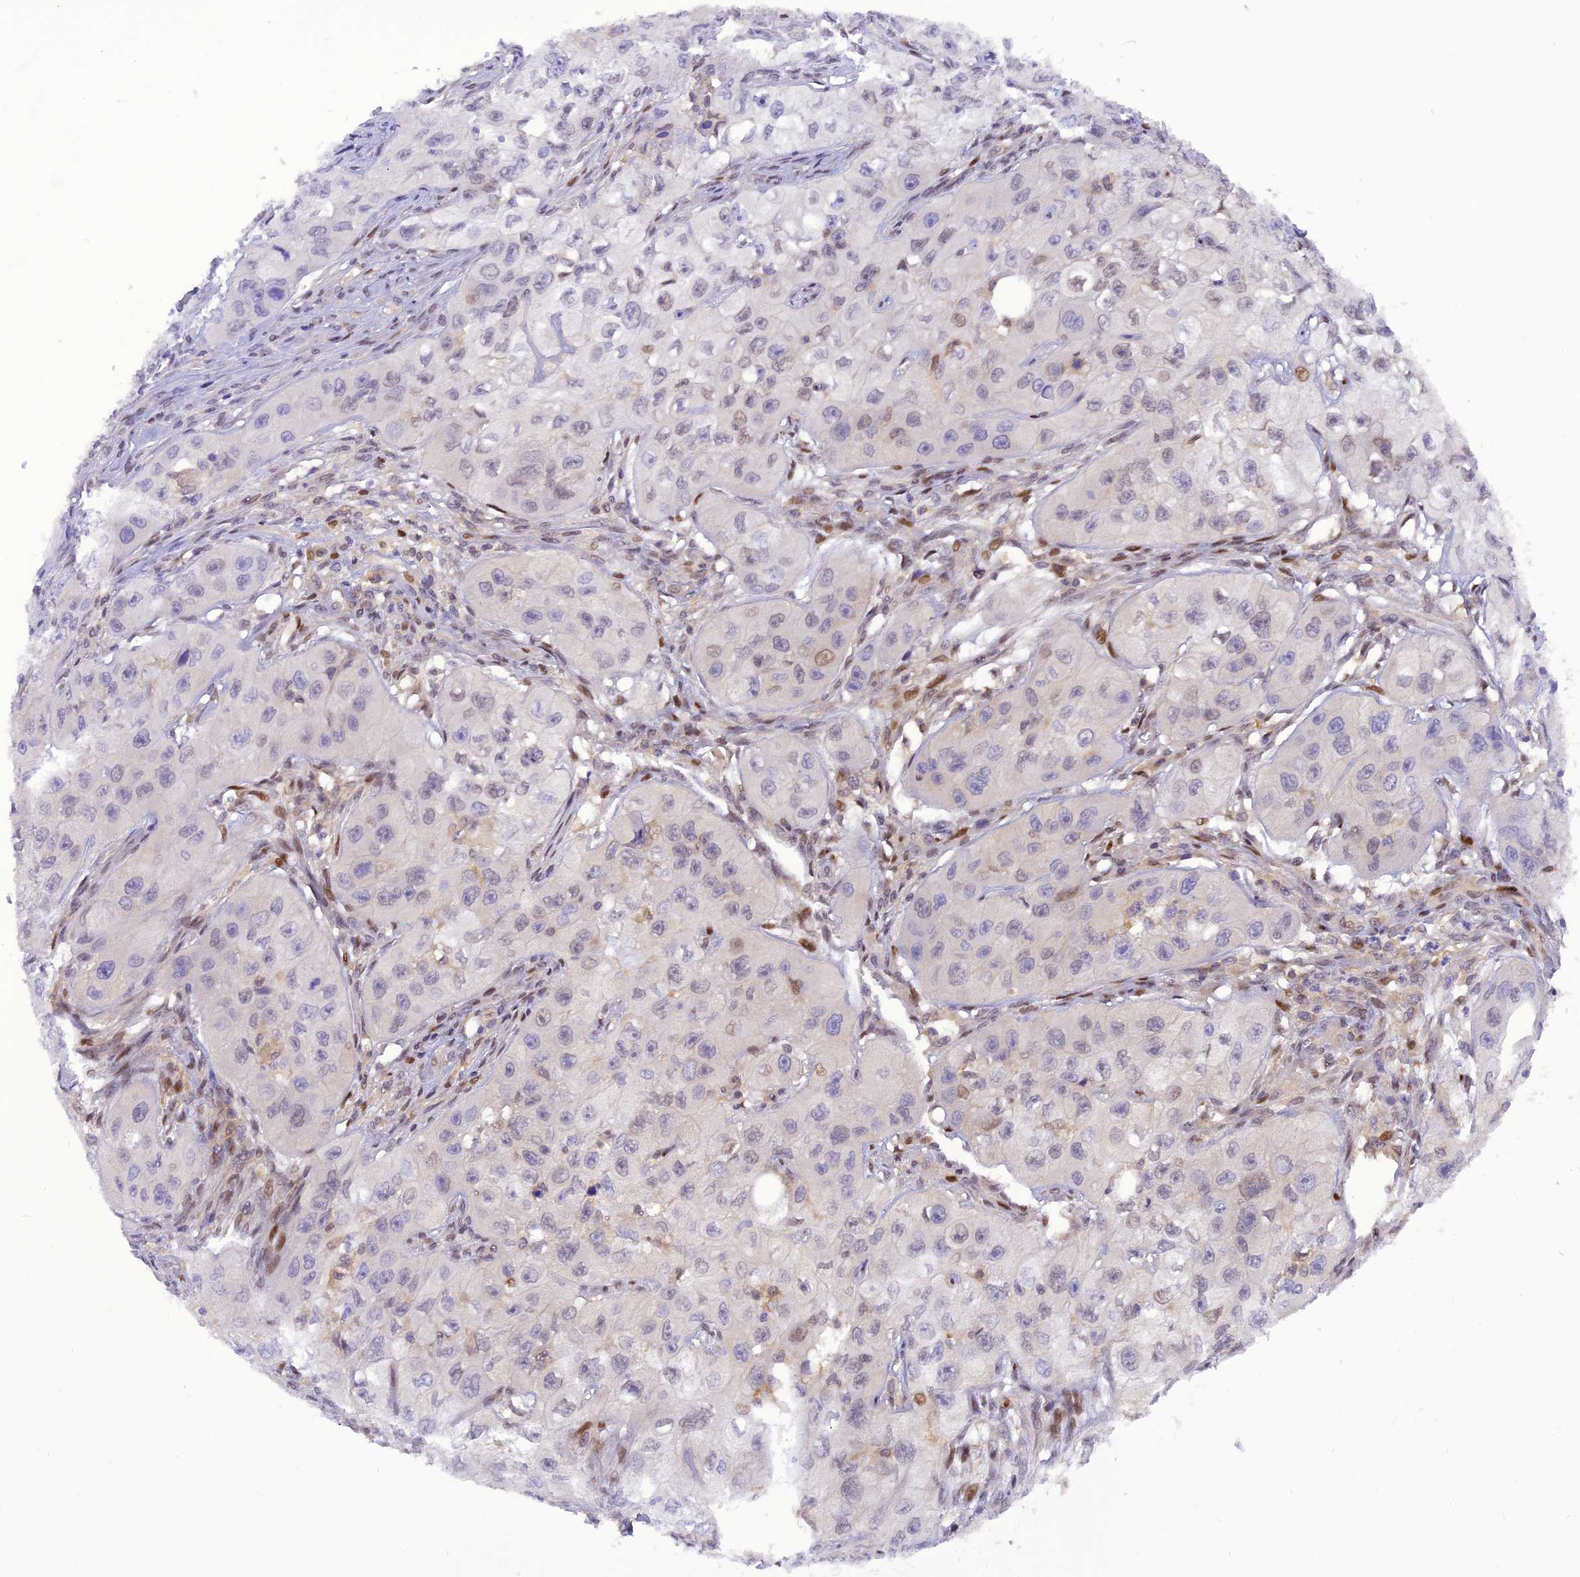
{"staining": {"intensity": "weak", "quantity": "<25%", "location": "nuclear"}, "tissue": "skin cancer", "cell_type": "Tumor cells", "image_type": "cancer", "snomed": [{"axis": "morphology", "description": "Squamous cell carcinoma, NOS"}, {"axis": "topography", "description": "Skin"}, {"axis": "topography", "description": "Subcutis"}], "caption": "There is no significant positivity in tumor cells of skin cancer (squamous cell carcinoma).", "gene": "RABGGTA", "patient": {"sex": "male", "age": 73}}